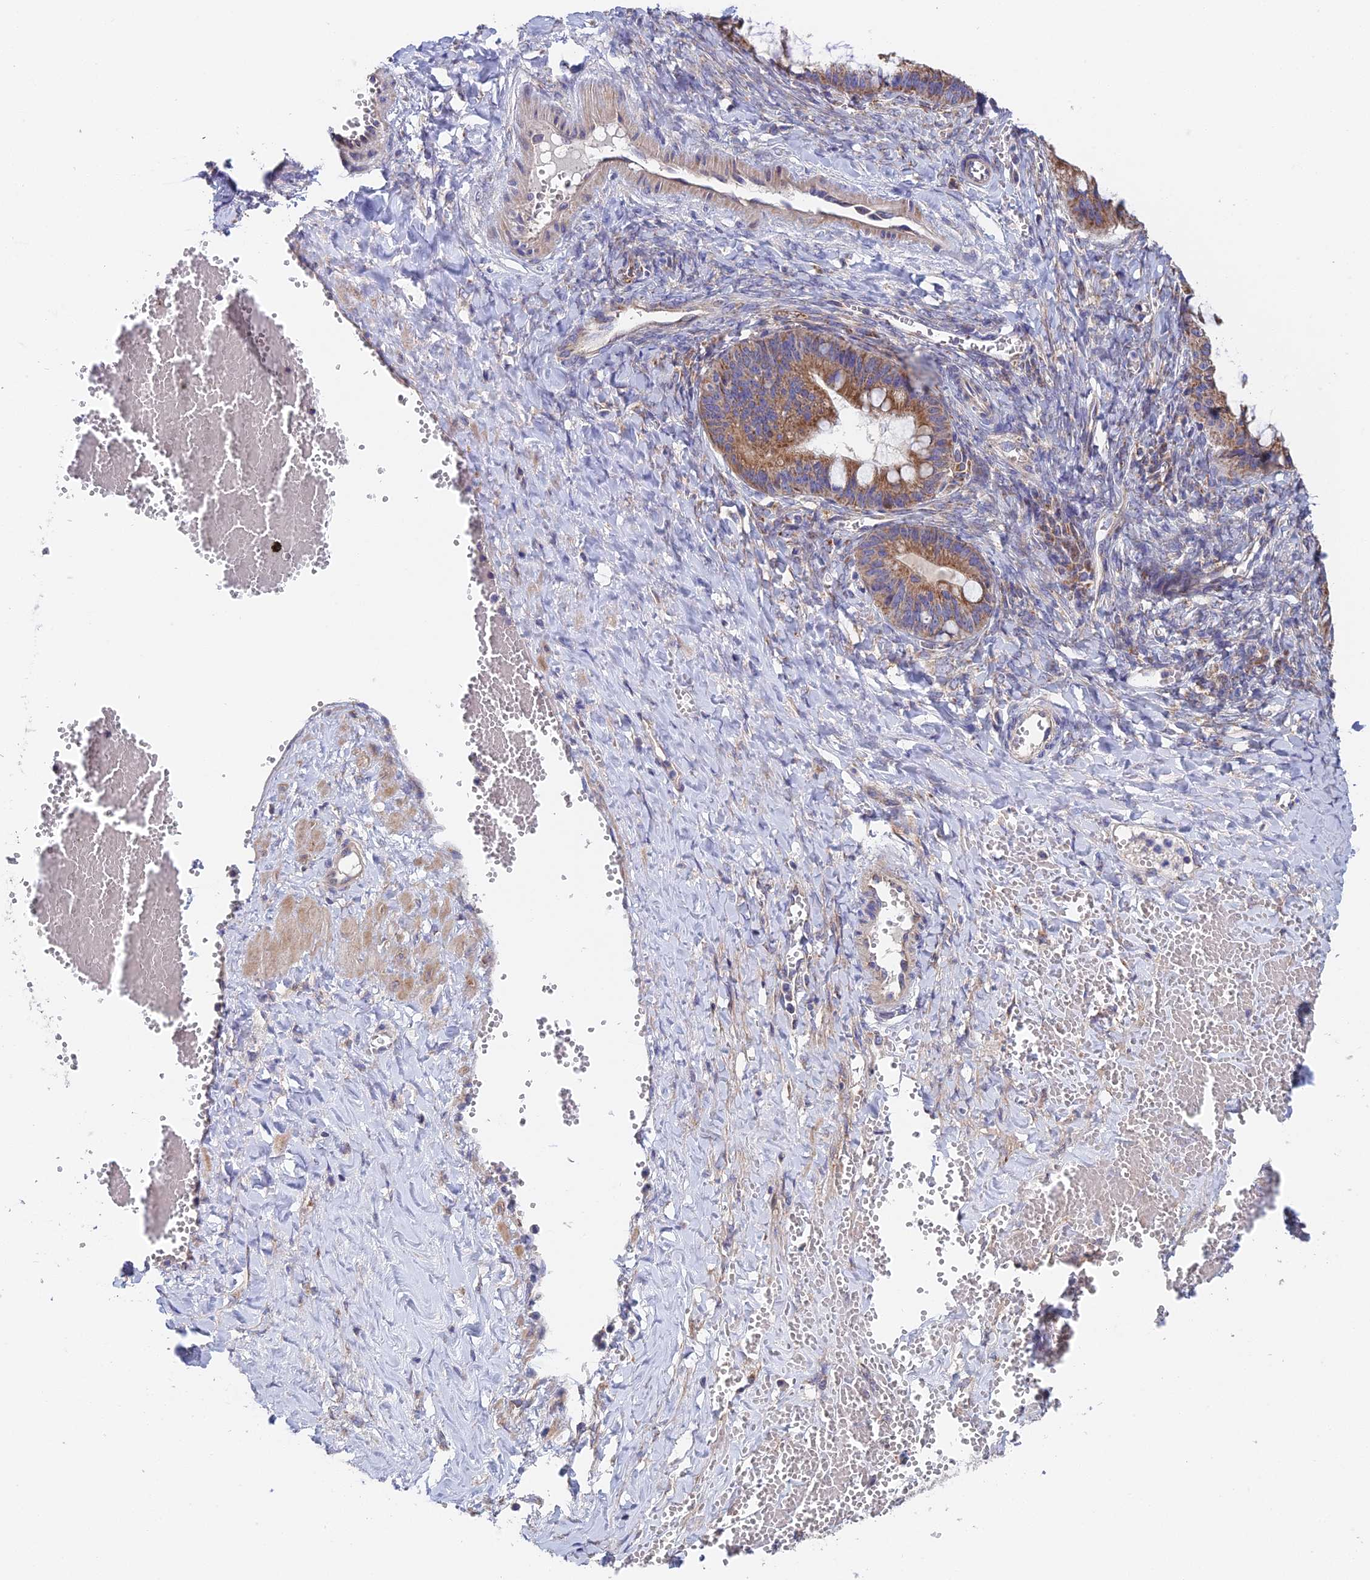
{"staining": {"intensity": "moderate", "quantity": ">75%", "location": "cytoplasmic/membranous"}, "tissue": "ovarian cancer", "cell_type": "Tumor cells", "image_type": "cancer", "snomed": [{"axis": "morphology", "description": "Cystadenocarcinoma, mucinous, NOS"}, {"axis": "topography", "description": "Ovary"}], "caption": "Mucinous cystadenocarcinoma (ovarian) was stained to show a protein in brown. There is medium levels of moderate cytoplasmic/membranous expression in approximately >75% of tumor cells.", "gene": "ECSIT", "patient": {"sex": "female", "age": 73}}